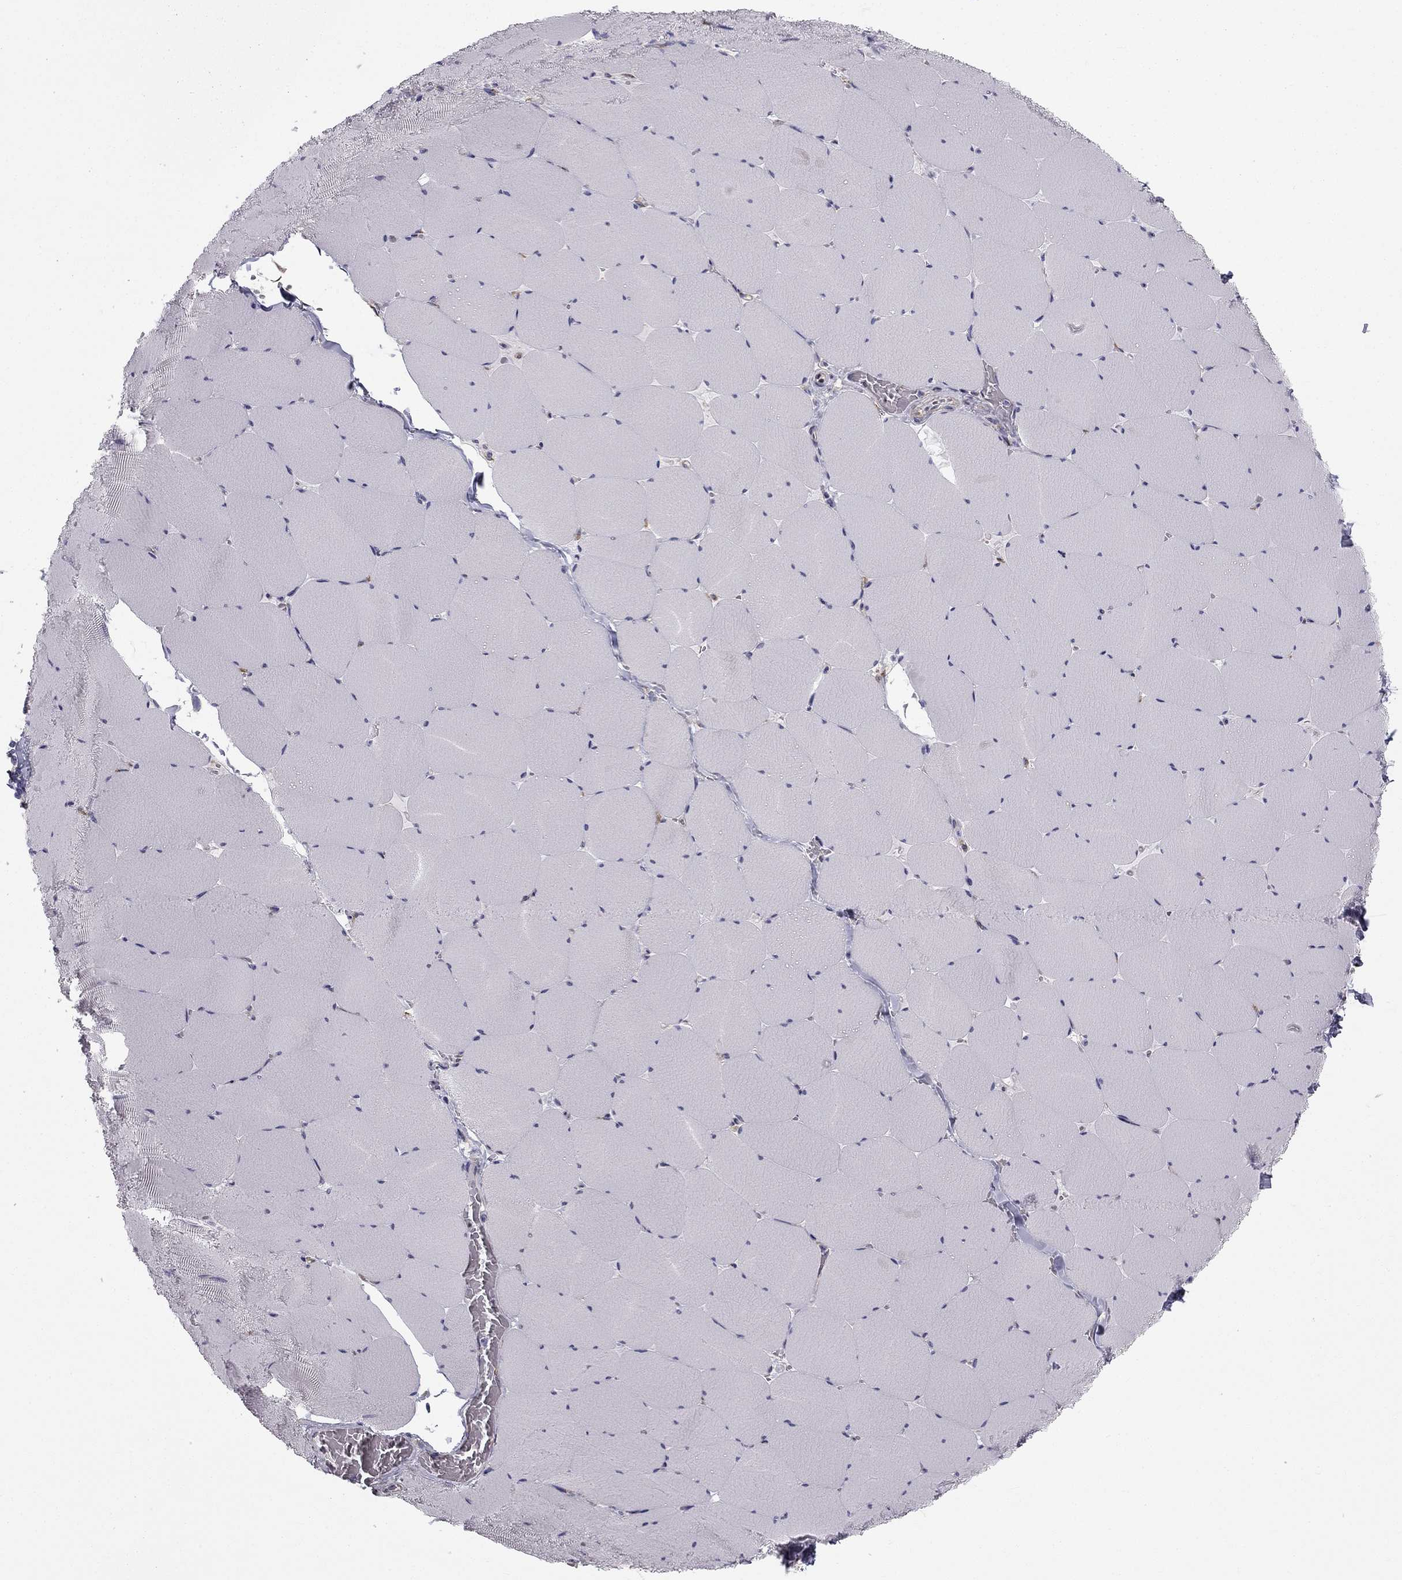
{"staining": {"intensity": "negative", "quantity": "none", "location": "none"}, "tissue": "skeletal muscle", "cell_type": "Myocytes", "image_type": "normal", "snomed": [{"axis": "morphology", "description": "Normal tissue, NOS"}, {"axis": "morphology", "description": "Malignant melanoma, Metastatic site"}, {"axis": "topography", "description": "Skeletal muscle"}], "caption": "Immunohistochemistry histopathology image of benign human skeletal muscle stained for a protein (brown), which reveals no positivity in myocytes.", "gene": "CCDC40", "patient": {"sex": "male", "age": 50}}